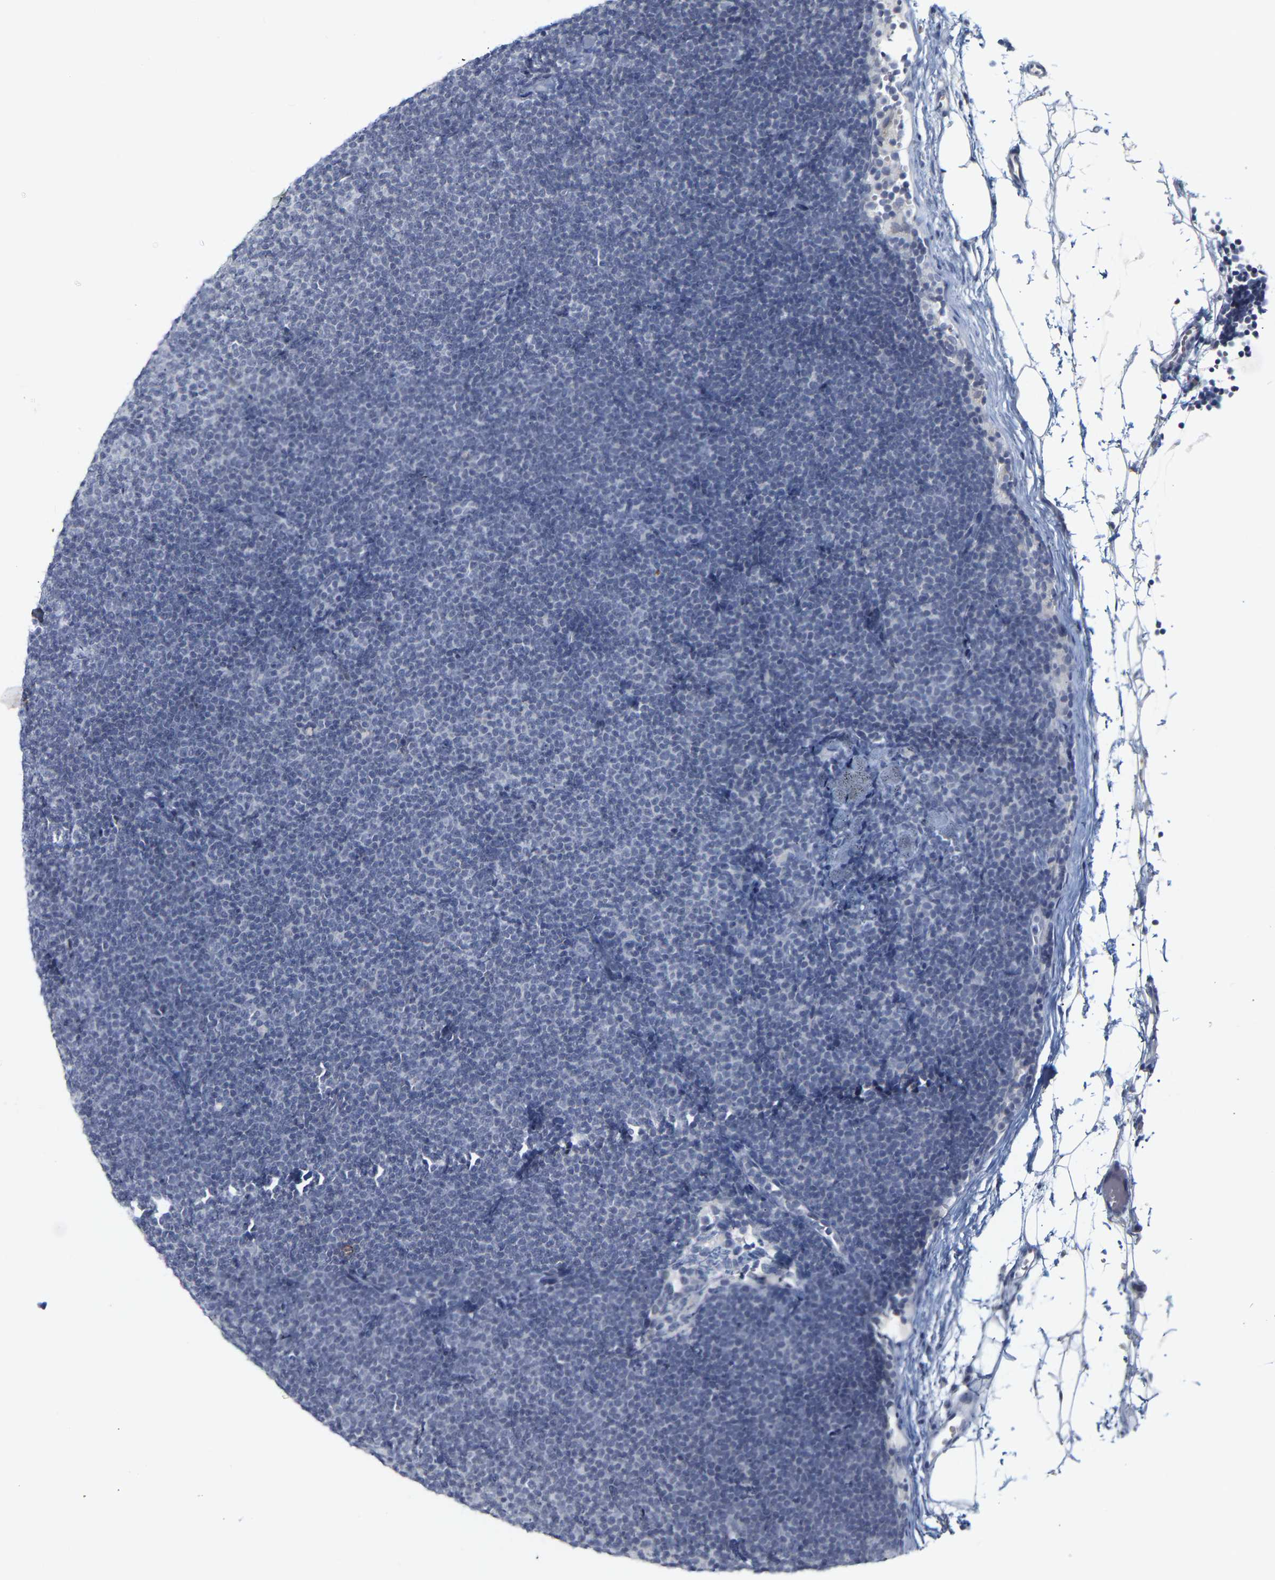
{"staining": {"intensity": "negative", "quantity": "none", "location": "none"}, "tissue": "lymphoma", "cell_type": "Tumor cells", "image_type": "cancer", "snomed": [{"axis": "morphology", "description": "Malignant lymphoma, non-Hodgkin's type, Low grade"}, {"axis": "topography", "description": "Lymph node"}], "caption": "The photomicrograph demonstrates no significant positivity in tumor cells of lymphoma.", "gene": "KRT76", "patient": {"sex": "female", "age": 53}}